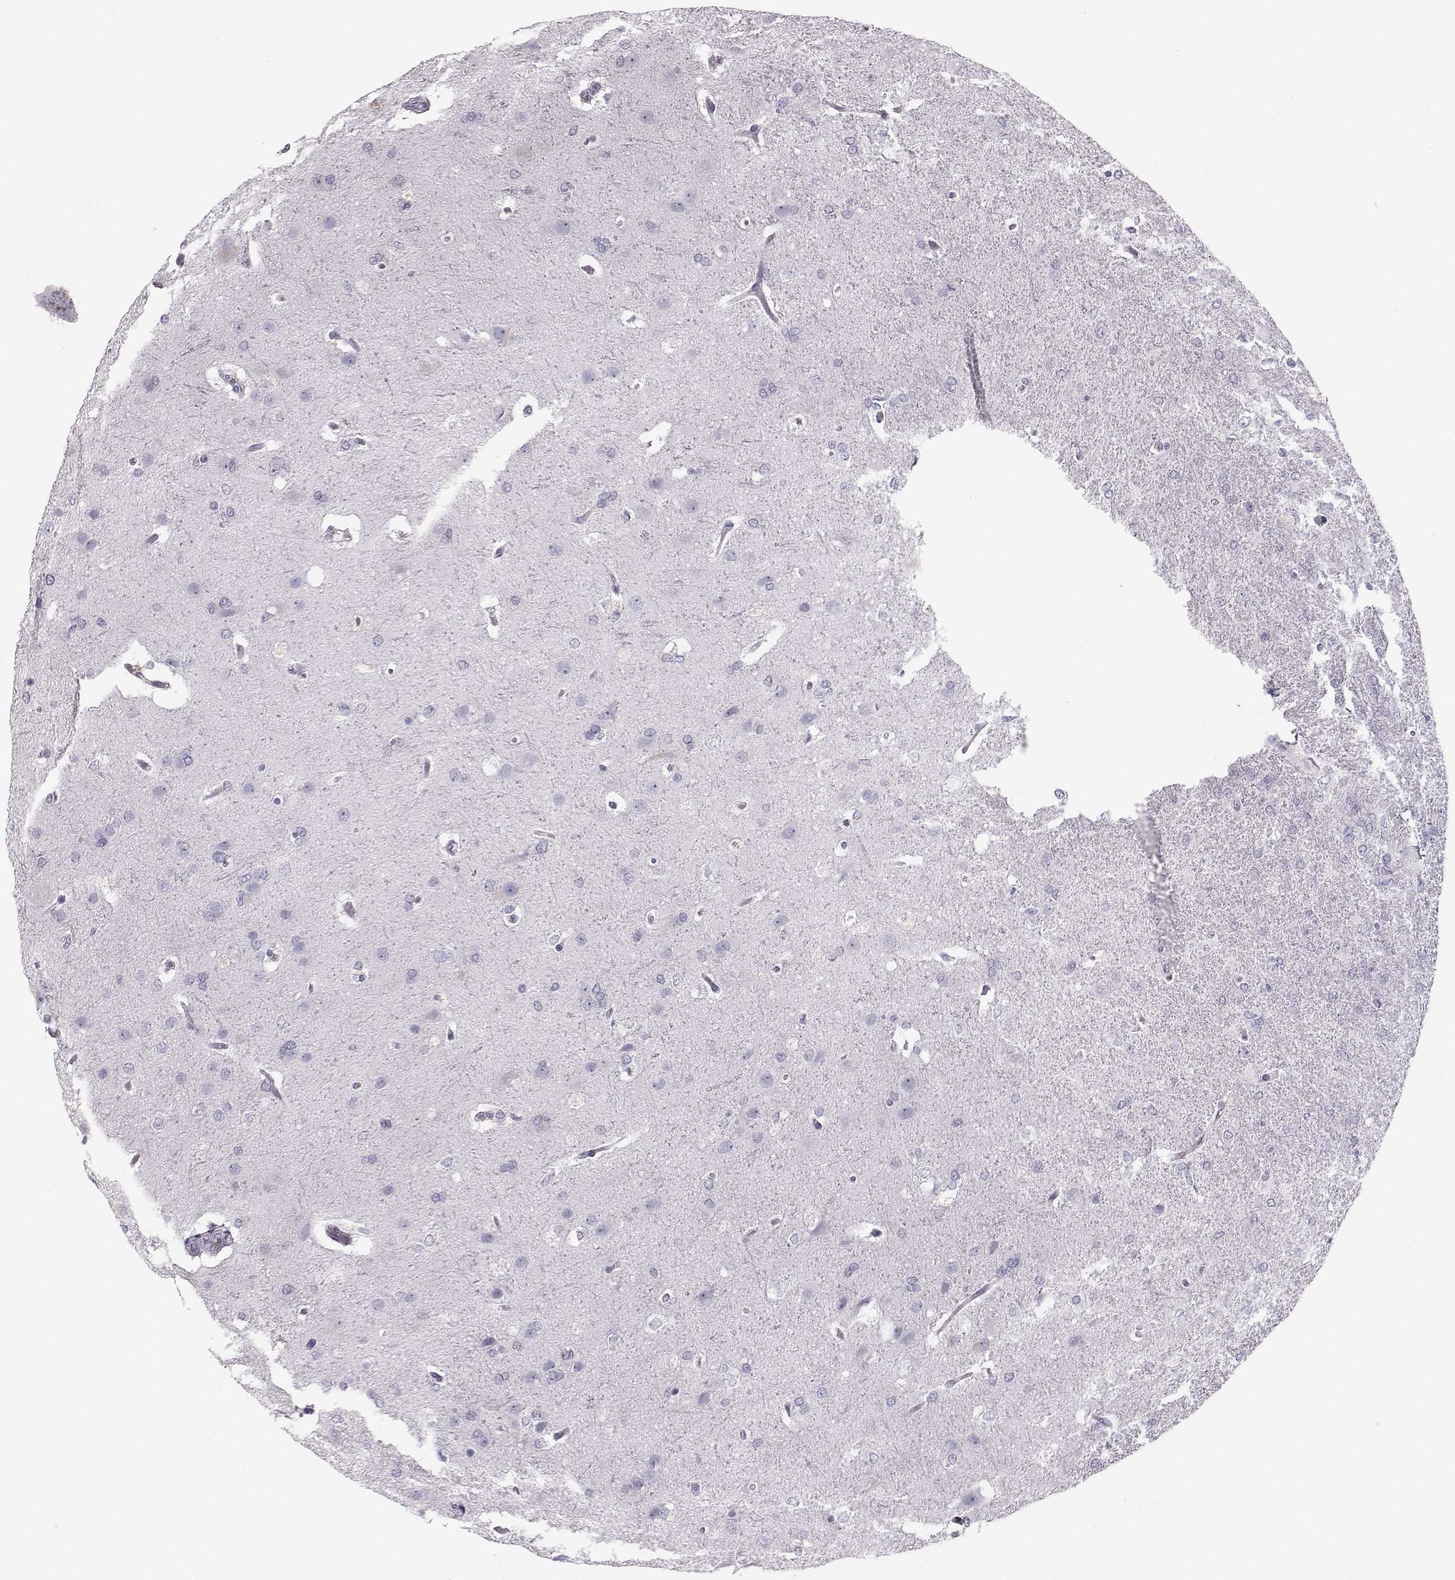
{"staining": {"intensity": "negative", "quantity": "none", "location": "none"}, "tissue": "glioma", "cell_type": "Tumor cells", "image_type": "cancer", "snomed": [{"axis": "morphology", "description": "Glioma, malignant, High grade"}, {"axis": "topography", "description": "Brain"}], "caption": "Glioma stained for a protein using IHC reveals no staining tumor cells.", "gene": "CASR", "patient": {"sex": "male", "age": 68}}